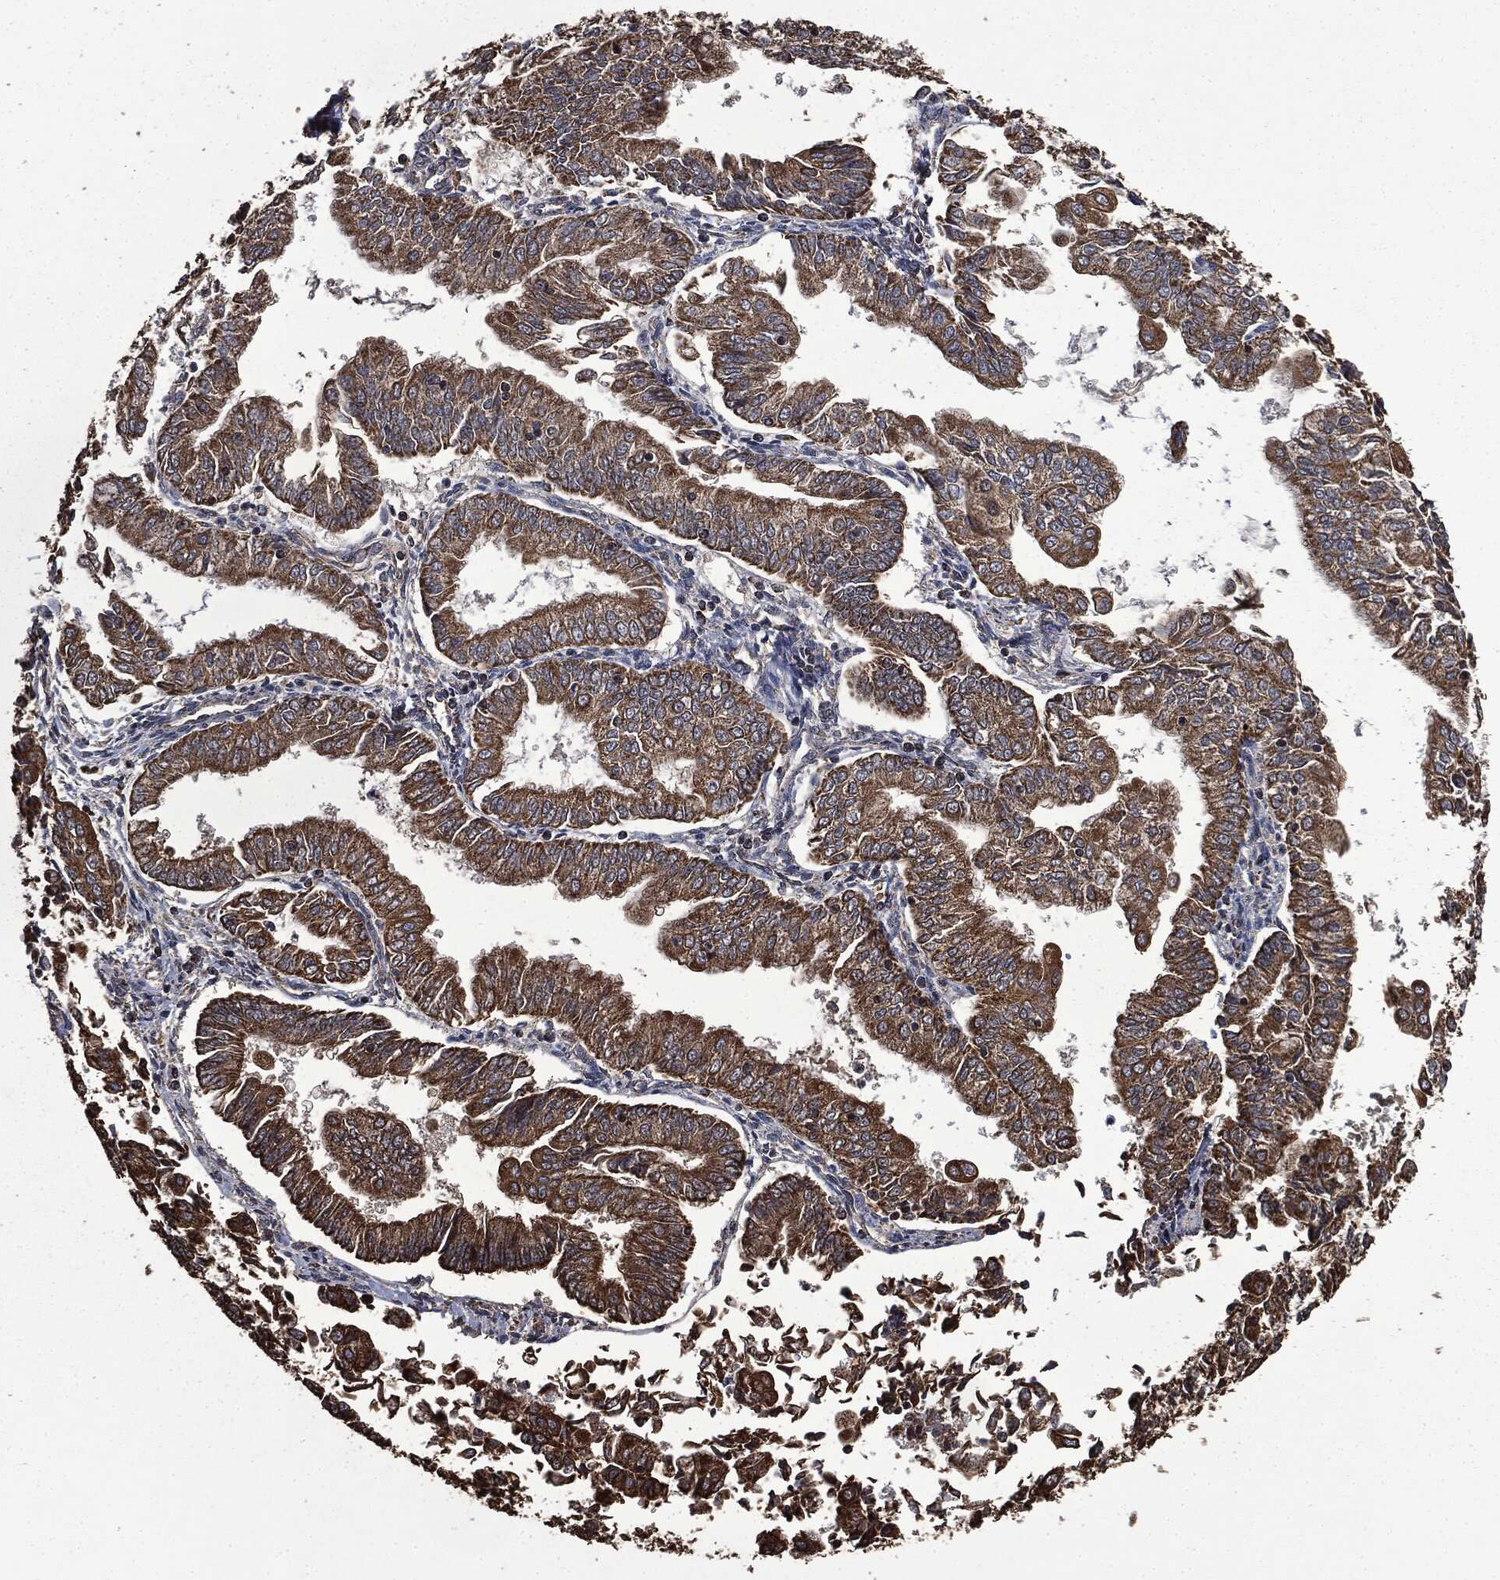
{"staining": {"intensity": "strong", "quantity": ">75%", "location": "cytoplasmic/membranous"}, "tissue": "endometrial cancer", "cell_type": "Tumor cells", "image_type": "cancer", "snomed": [{"axis": "morphology", "description": "Adenocarcinoma, NOS"}, {"axis": "topography", "description": "Endometrium"}], "caption": "Brown immunohistochemical staining in adenocarcinoma (endometrial) demonstrates strong cytoplasmic/membranous expression in about >75% of tumor cells.", "gene": "LIG3", "patient": {"sex": "female", "age": 56}}